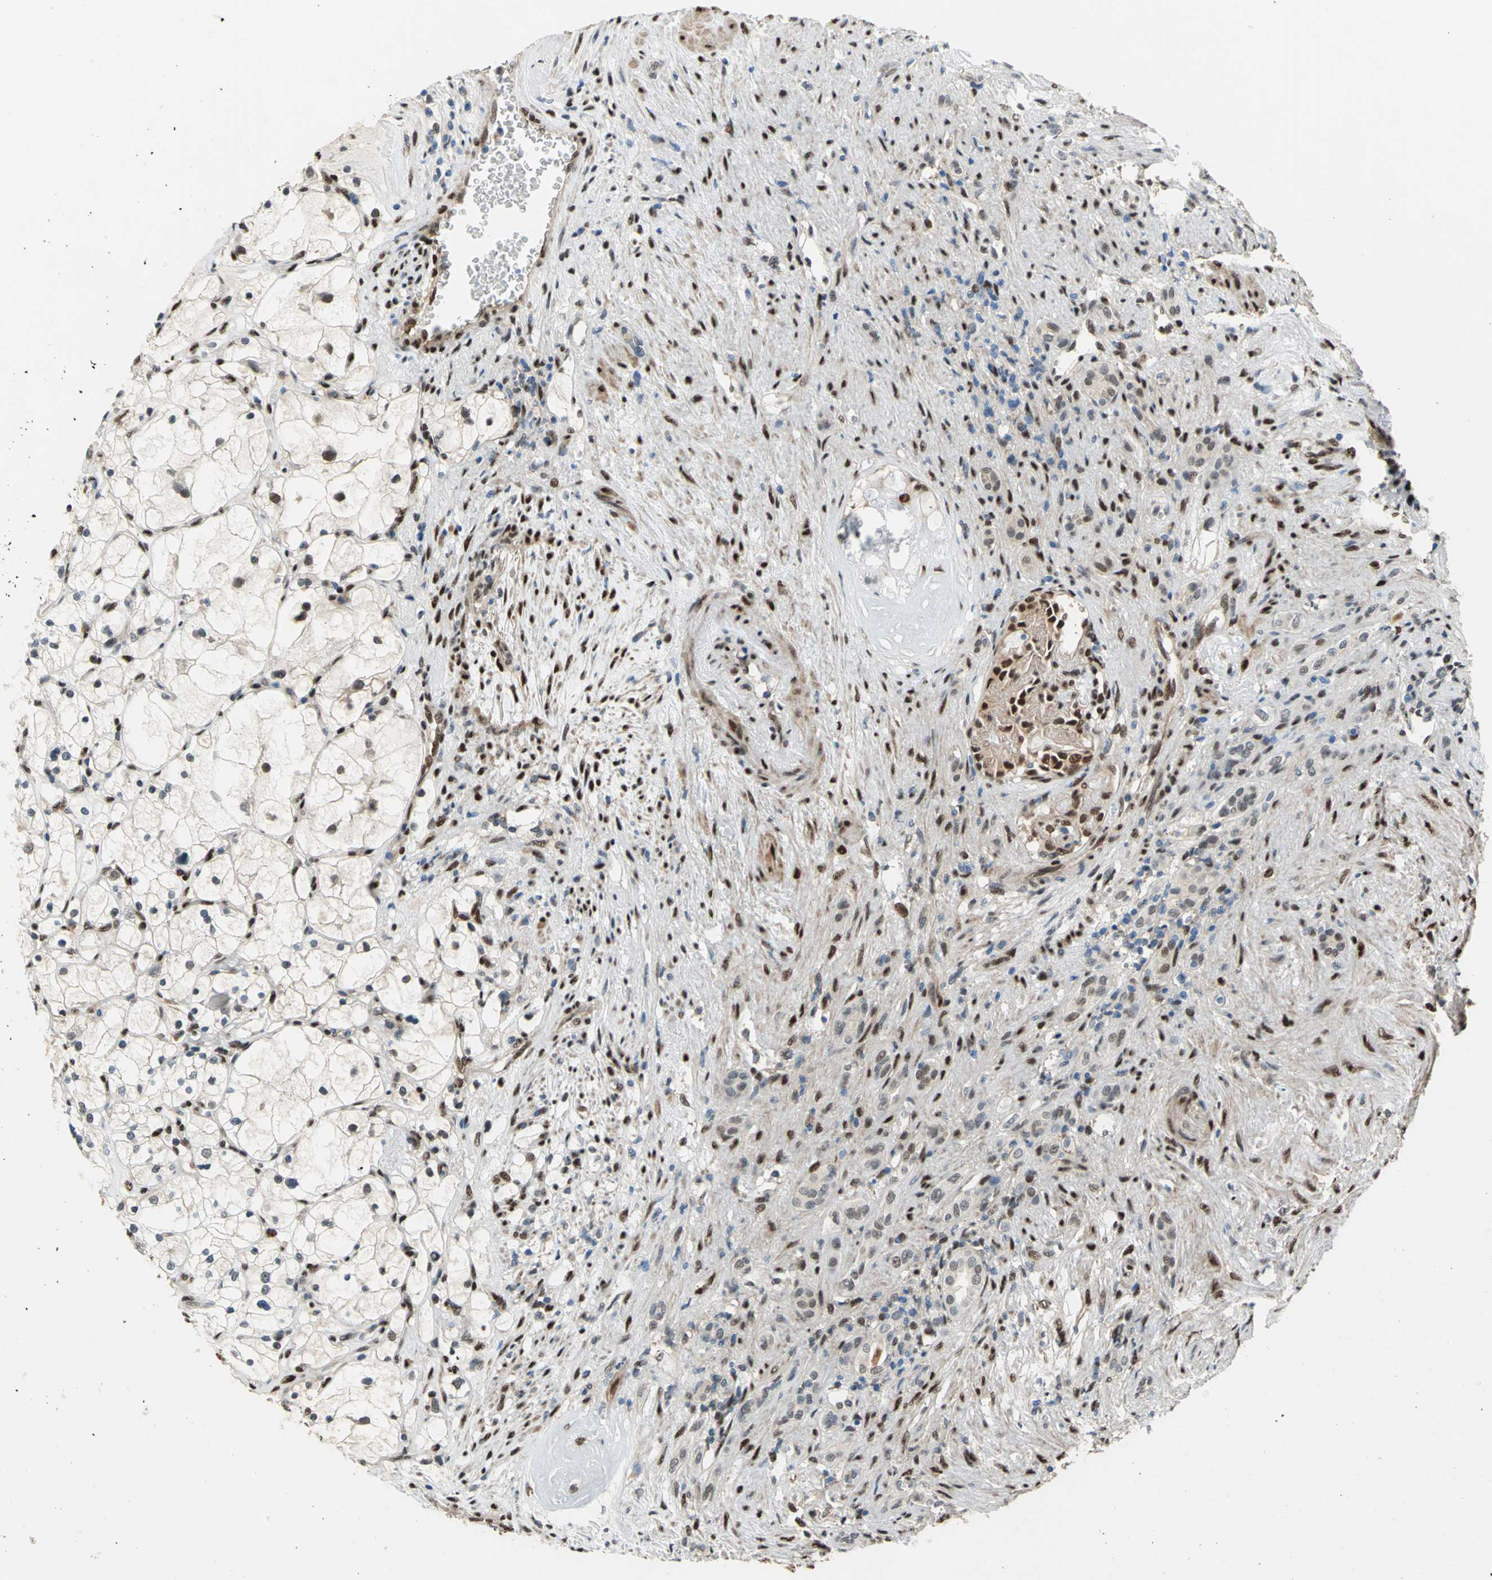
{"staining": {"intensity": "moderate", "quantity": "25%-75%", "location": "nuclear"}, "tissue": "renal cancer", "cell_type": "Tumor cells", "image_type": "cancer", "snomed": [{"axis": "morphology", "description": "Adenocarcinoma, NOS"}, {"axis": "topography", "description": "Kidney"}], "caption": "Immunohistochemistry (IHC) image of neoplastic tissue: renal adenocarcinoma stained using IHC reveals medium levels of moderate protein expression localized specifically in the nuclear of tumor cells, appearing as a nuclear brown color.", "gene": "RBFOX2", "patient": {"sex": "female", "age": 83}}